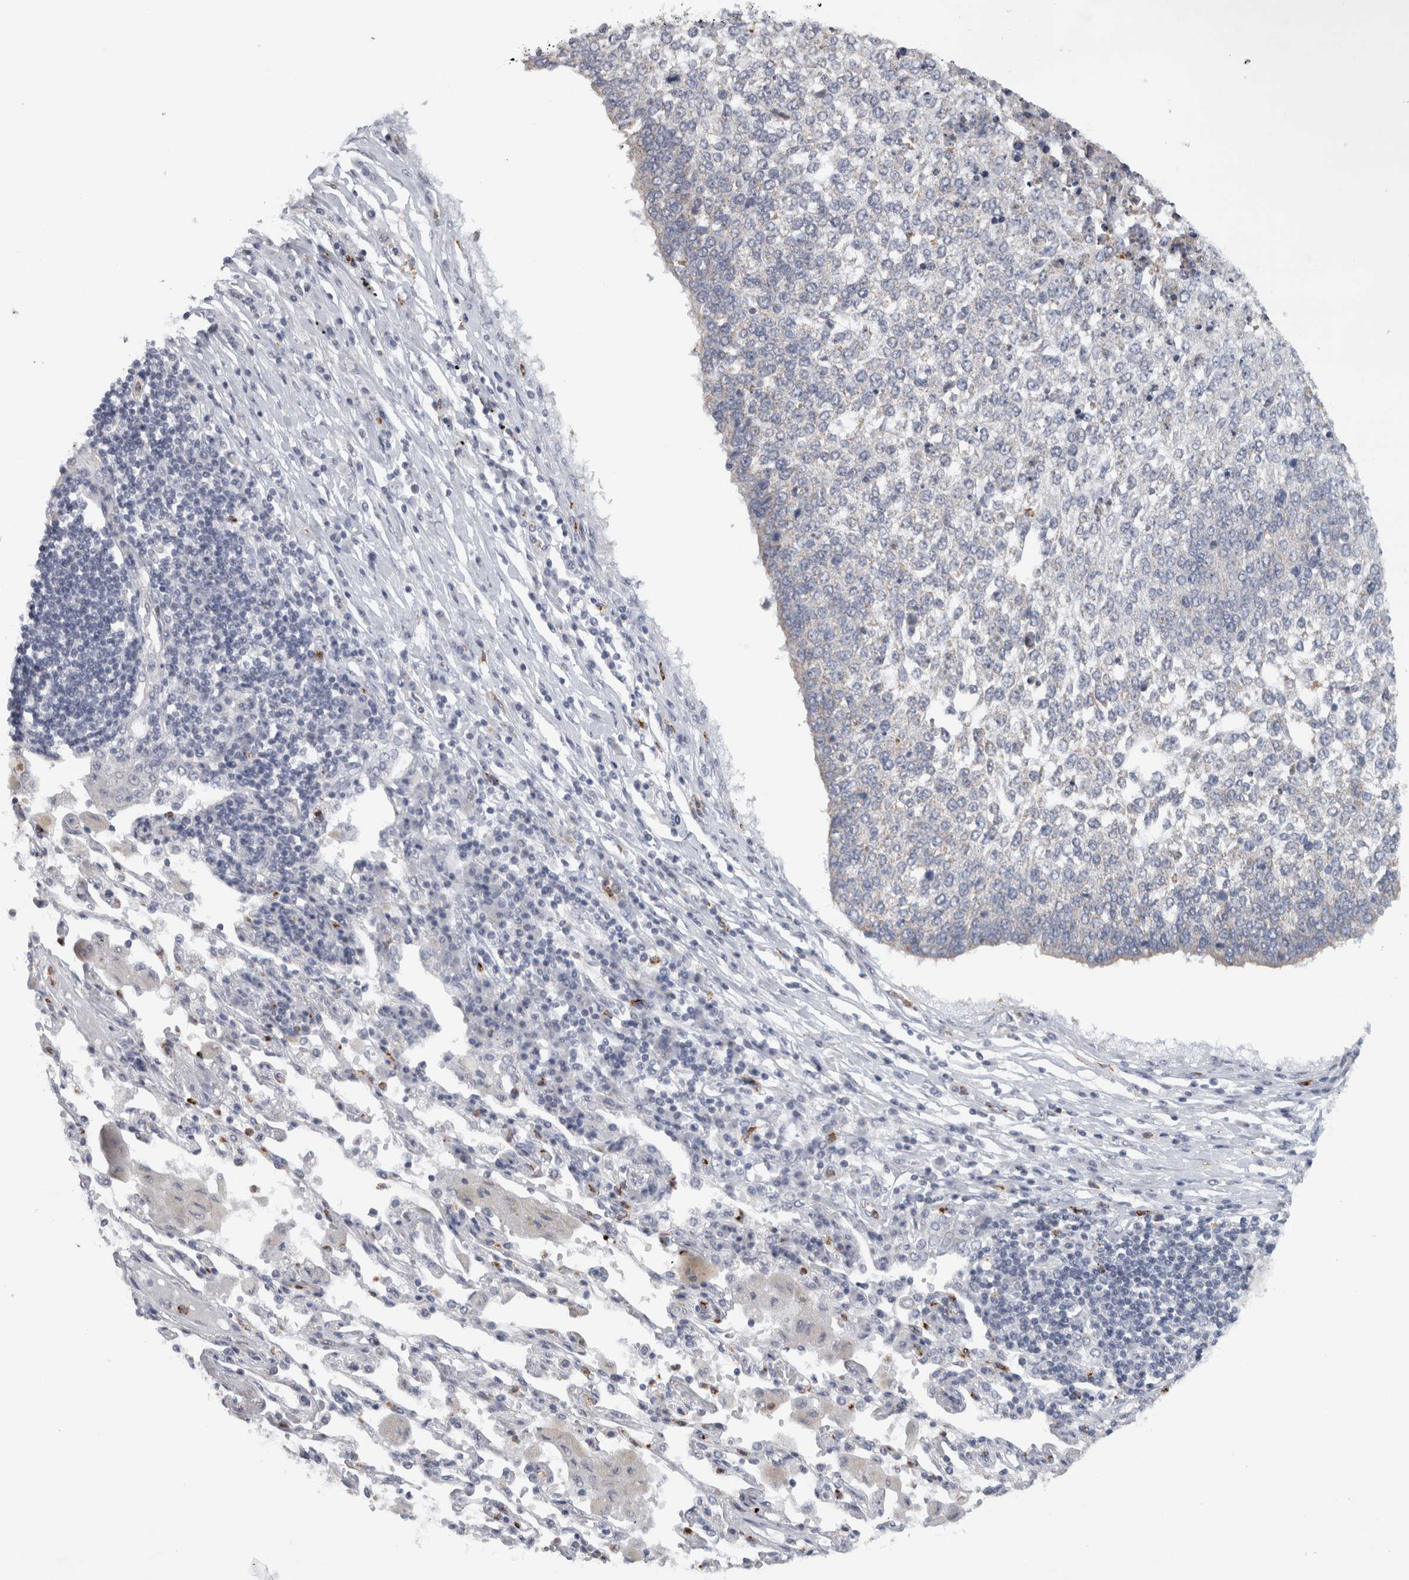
{"staining": {"intensity": "negative", "quantity": "none", "location": "none"}, "tissue": "lung cancer", "cell_type": "Tumor cells", "image_type": "cancer", "snomed": [{"axis": "morphology", "description": "Normal tissue, NOS"}, {"axis": "morphology", "description": "Squamous cell carcinoma, NOS"}, {"axis": "topography", "description": "Cartilage tissue"}, {"axis": "topography", "description": "Bronchus"}, {"axis": "topography", "description": "Lung"}, {"axis": "topography", "description": "Peripheral nerve tissue"}], "caption": "The IHC micrograph has no significant staining in tumor cells of lung cancer tissue.", "gene": "PTPRN2", "patient": {"sex": "female", "age": 49}}